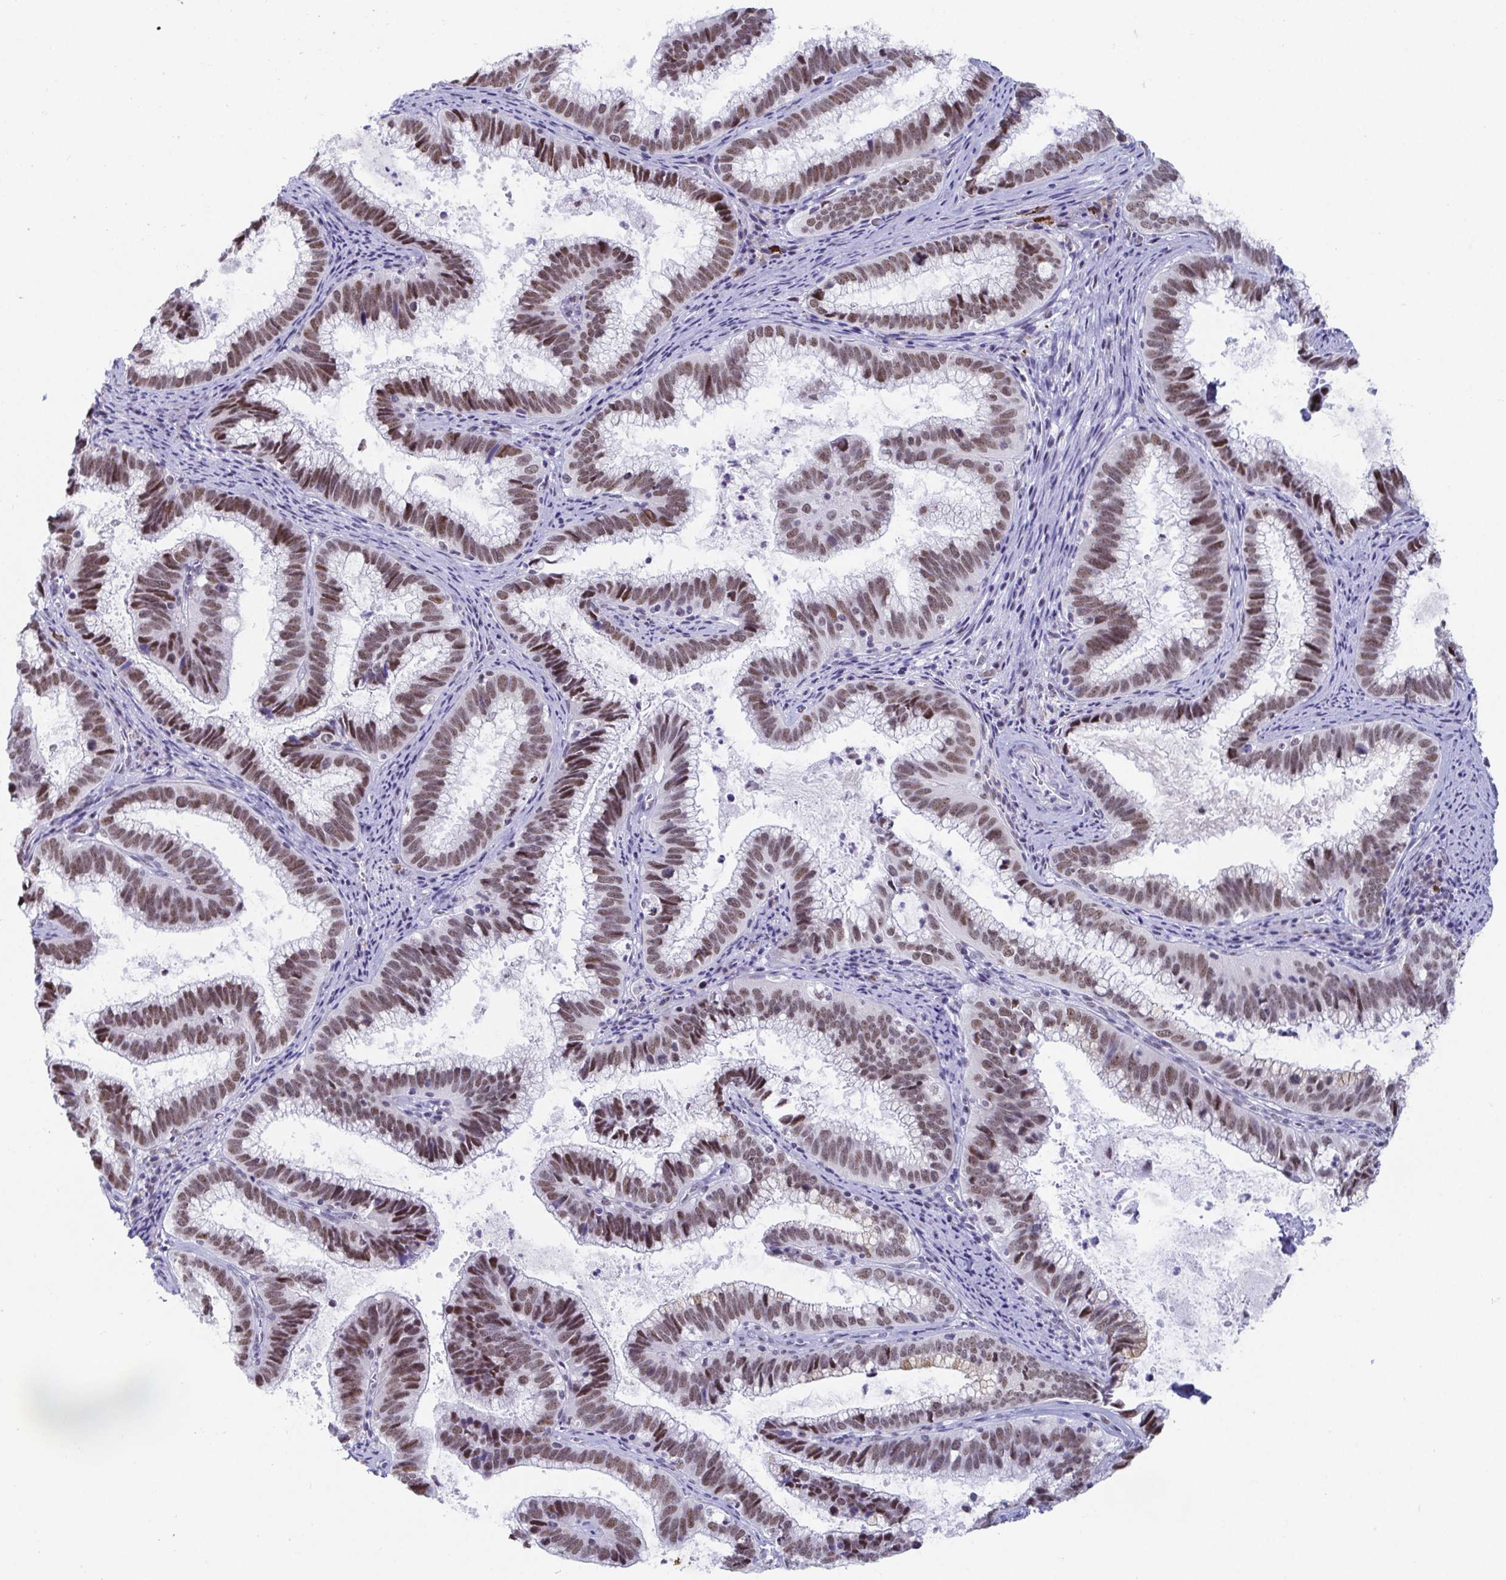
{"staining": {"intensity": "moderate", "quantity": ">75%", "location": "nuclear"}, "tissue": "cervical cancer", "cell_type": "Tumor cells", "image_type": "cancer", "snomed": [{"axis": "morphology", "description": "Adenocarcinoma, NOS"}, {"axis": "topography", "description": "Cervix"}], "caption": "Brown immunohistochemical staining in human cervical cancer reveals moderate nuclear staining in approximately >75% of tumor cells.", "gene": "WDR72", "patient": {"sex": "female", "age": 61}}